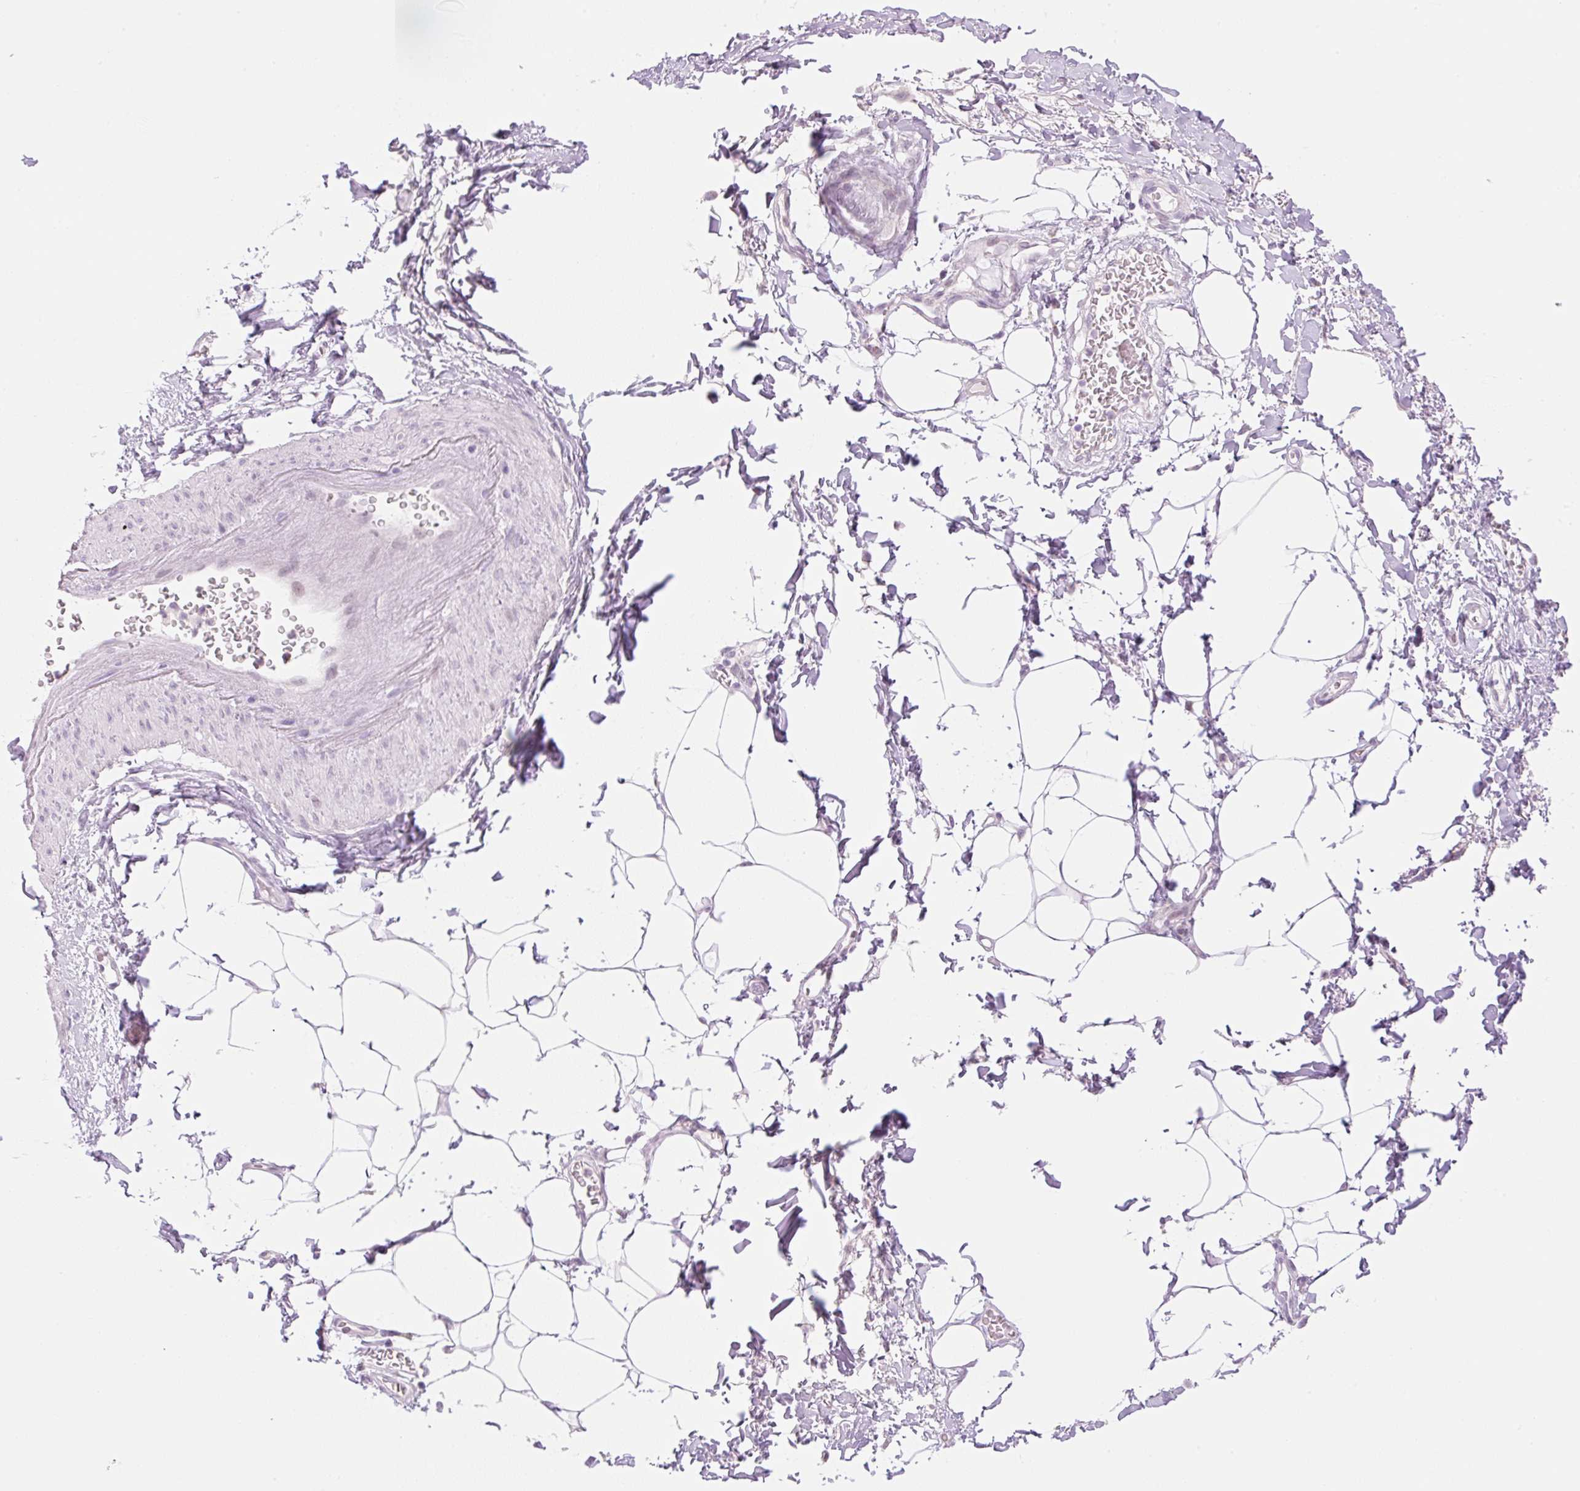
{"staining": {"intensity": "negative", "quantity": "none", "location": "none"}, "tissue": "adipose tissue", "cell_type": "Adipocytes", "image_type": "normal", "snomed": [{"axis": "morphology", "description": "Normal tissue, NOS"}, {"axis": "topography", "description": "Vagina"}, {"axis": "topography", "description": "Peripheral nerve tissue"}], "caption": "A high-resolution image shows immunohistochemistry (IHC) staining of unremarkable adipose tissue, which exhibits no significant positivity in adipocytes.", "gene": "SPRYD4", "patient": {"sex": "female", "age": 71}}